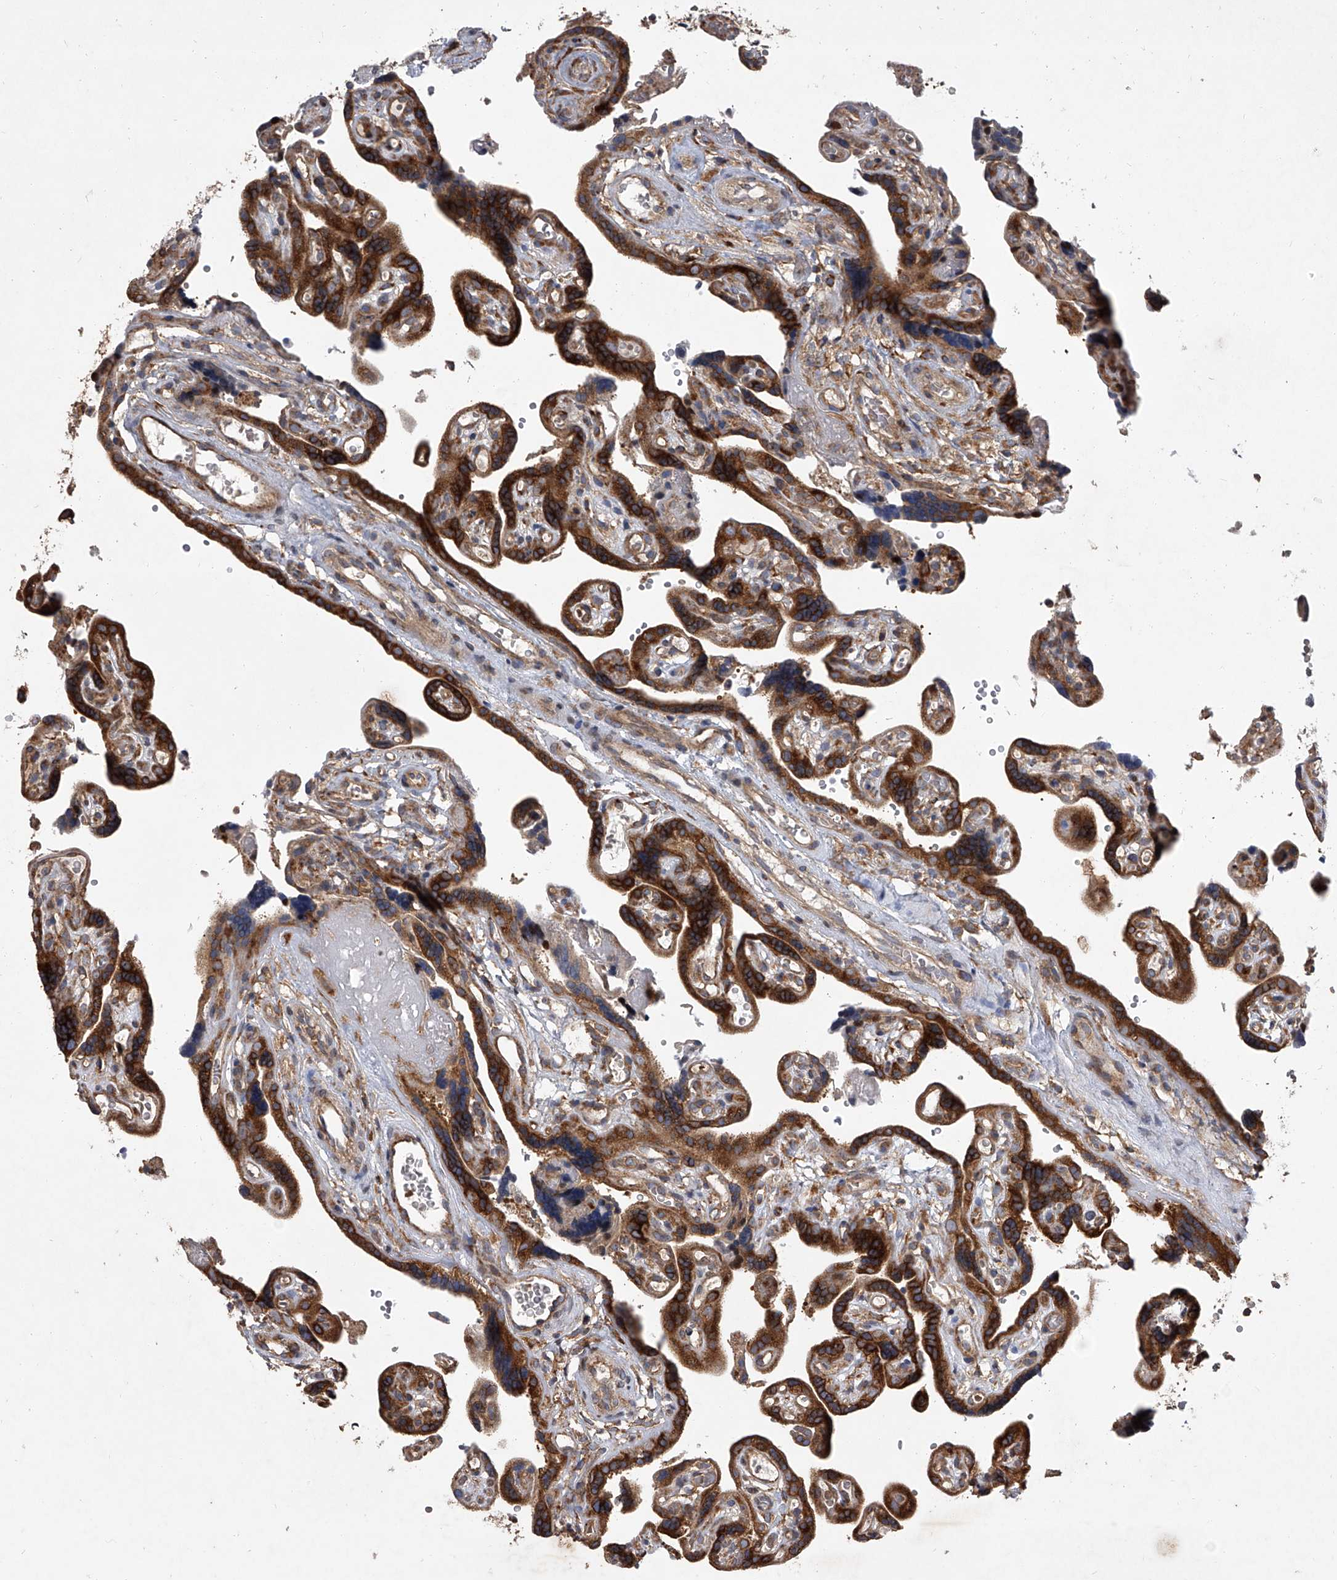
{"staining": {"intensity": "strong", "quantity": ">75%", "location": "cytoplasmic/membranous"}, "tissue": "placenta", "cell_type": "Decidual cells", "image_type": "normal", "snomed": [{"axis": "morphology", "description": "Normal tissue, NOS"}, {"axis": "topography", "description": "Placenta"}], "caption": "An image showing strong cytoplasmic/membranous positivity in about >75% of decidual cells in unremarkable placenta, as visualized by brown immunohistochemical staining.", "gene": "EIF2S2", "patient": {"sex": "female", "age": 30}}